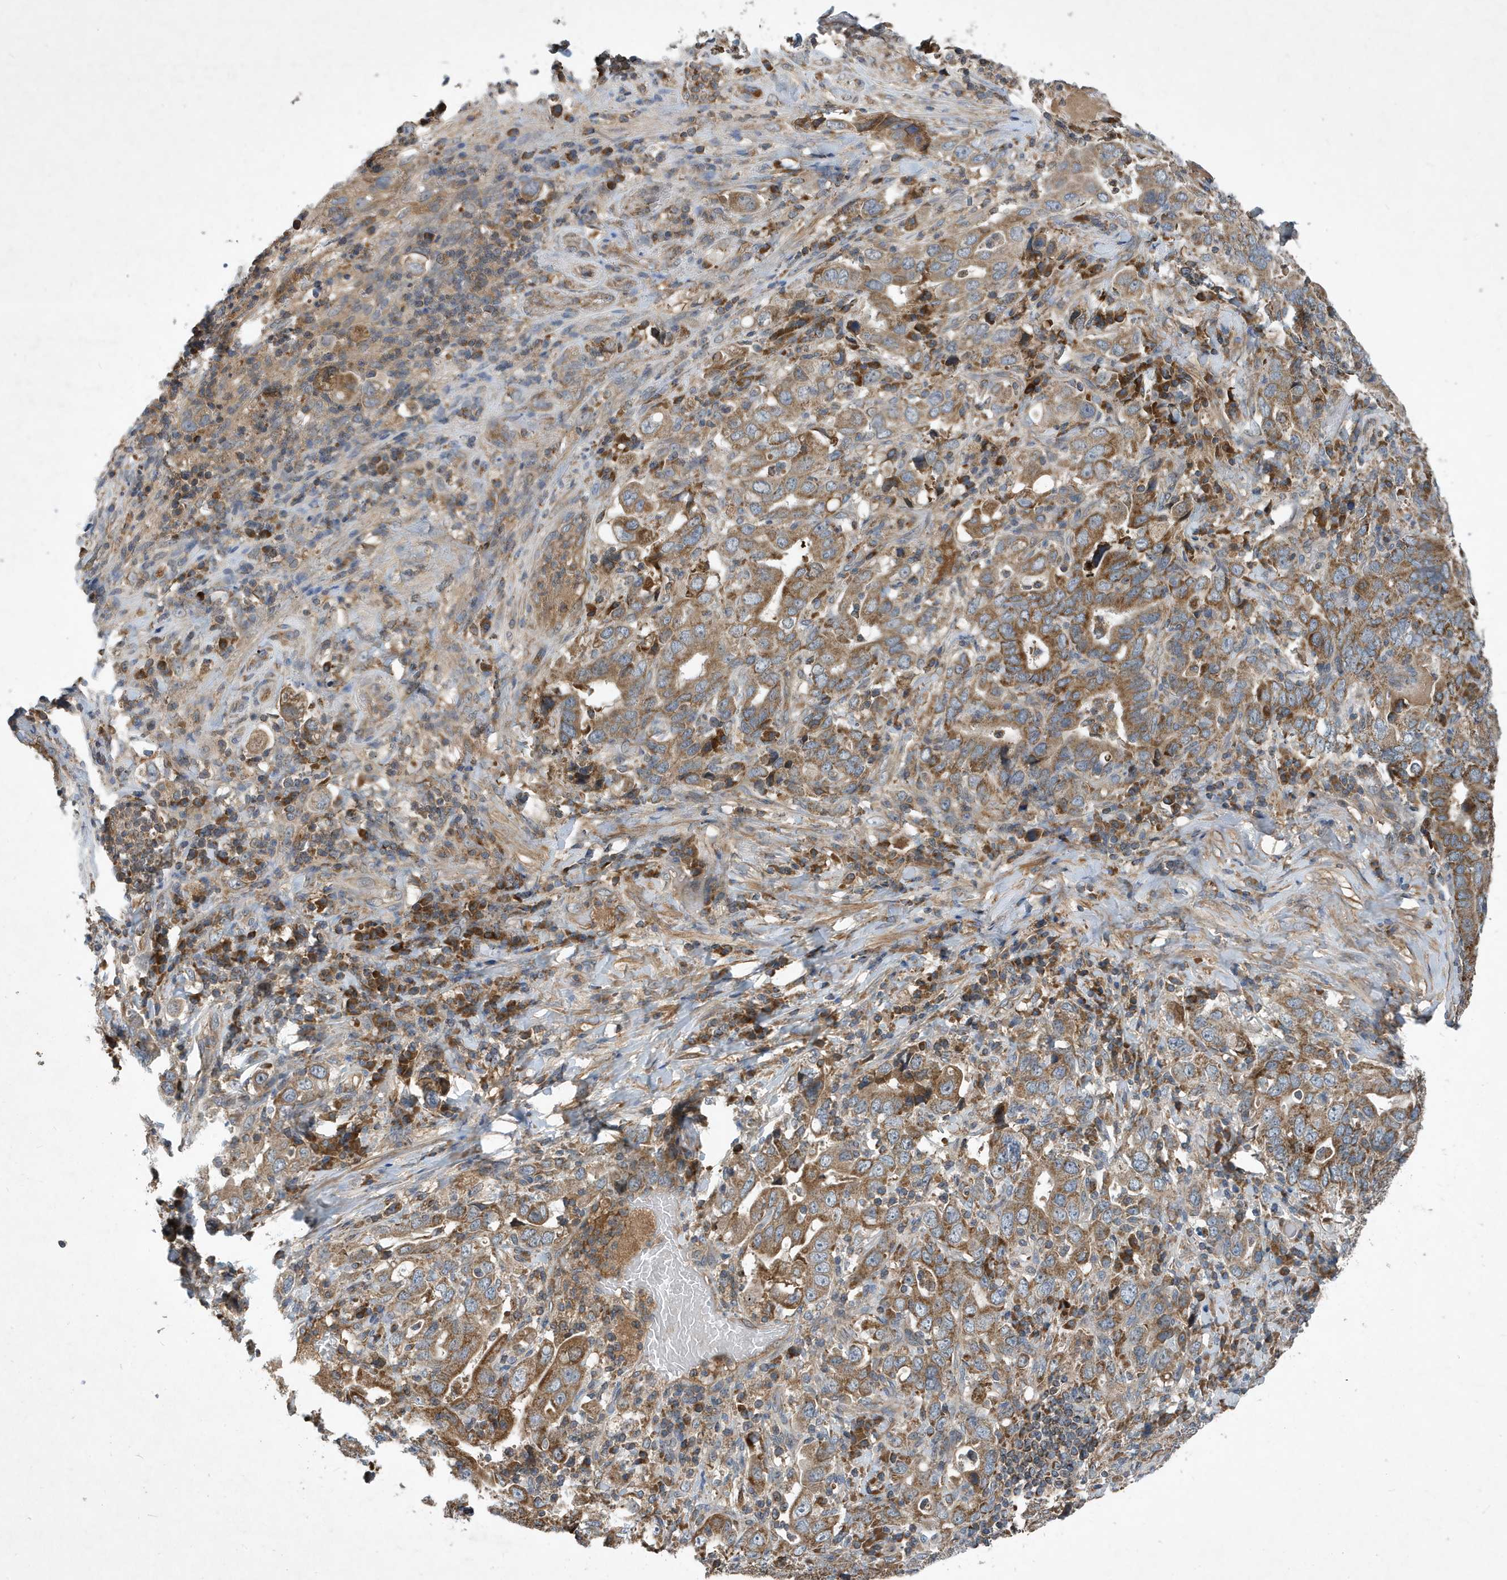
{"staining": {"intensity": "moderate", "quantity": ">75%", "location": "cytoplasmic/membranous"}, "tissue": "stomach cancer", "cell_type": "Tumor cells", "image_type": "cancer", "snomed": [{"axis": "morphology", "description": "Adenocarcinoma, NOS"}, {"axis": "topography", "description": "Stomach, upper"}], "caption": "Immunohistochemical staining of stomach cancer (adenocarcinoma) displays moderate cytoplasmic/membranous protein expression in approximately >75% of tumor cells.", "gene": "STK19", "patient": {"sex": "male", "age": 62}}